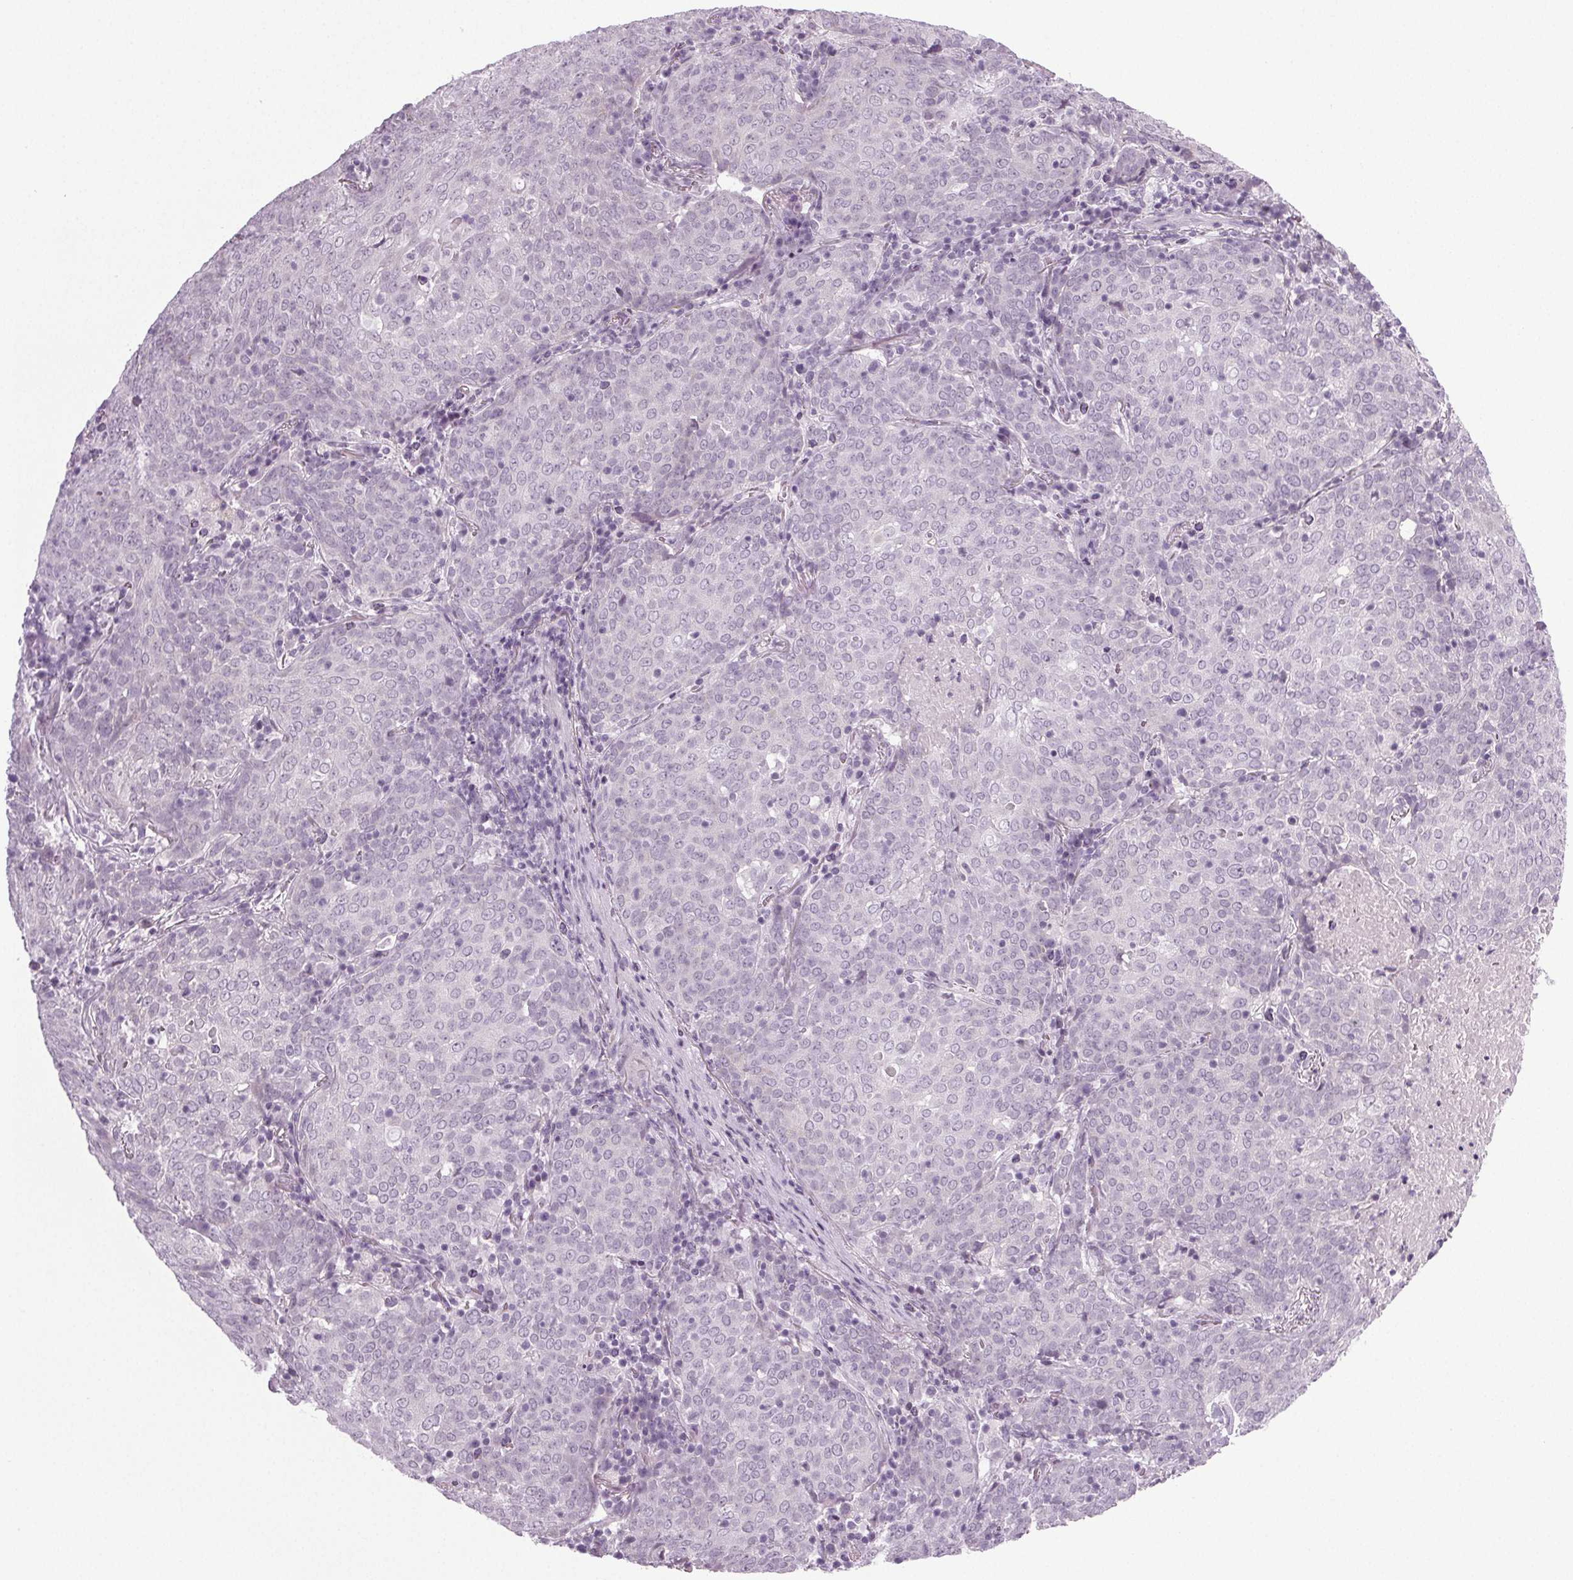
{"staining": {"intensity": "negative", "quantity": "none", "location": "none"}, "tissue": "lung cancer", "cell_type": "Tumor cells", "image_type": "cancer", "snomed": [{"axis": "morphology", "description": "Squamous cell carcinoma, NOS"}, {"axis": "topography", "description": "Lung"}], "caption": "This is an immunohistochemistry (IHC) image of lung cancer (squamous cell carcinoma). There is no expression in tumor cells.", "gene": "IGF2BP1", "patient": {"sex": "male", "age": 82}}